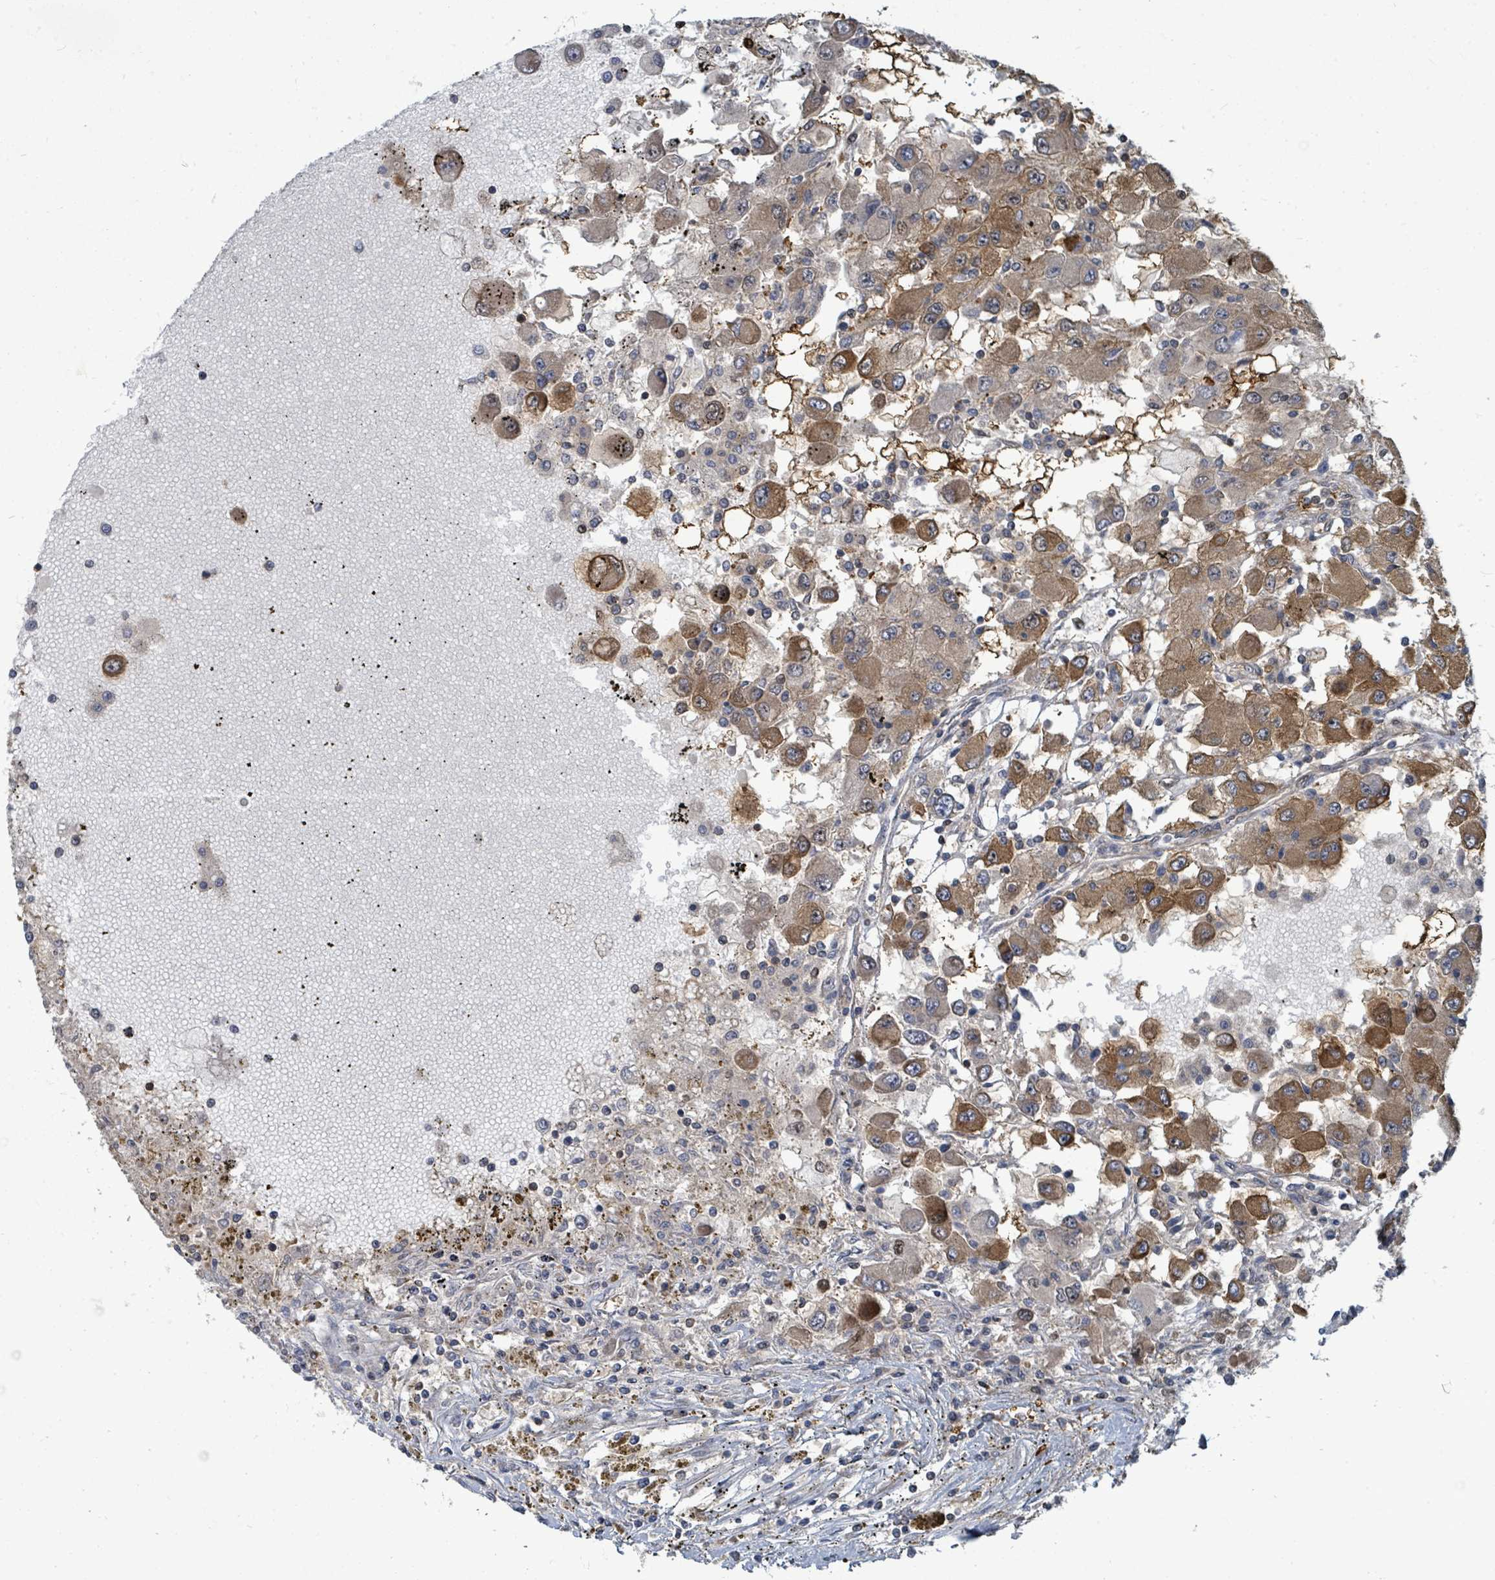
{"staining": {"intensity": "moderate", "quantity": ">75%", "location": "cytoplasmic/membranous"}, "tissue": "renal cancer", "cell_type": "Tumor cells", "image_type": "cancer", "snomed": [{"axis": "morphology", "description": "Adenocarcinoma, NOS"}, {"axis": "topography", "description": "Kidney"}], "caption": "Renal cancer stained for a protein exhibits moderate cytoplasmic/membranous positivity in tumor cells.", "gene": "TRDMT1", "patient": {"sex": "female", "age": 67}}